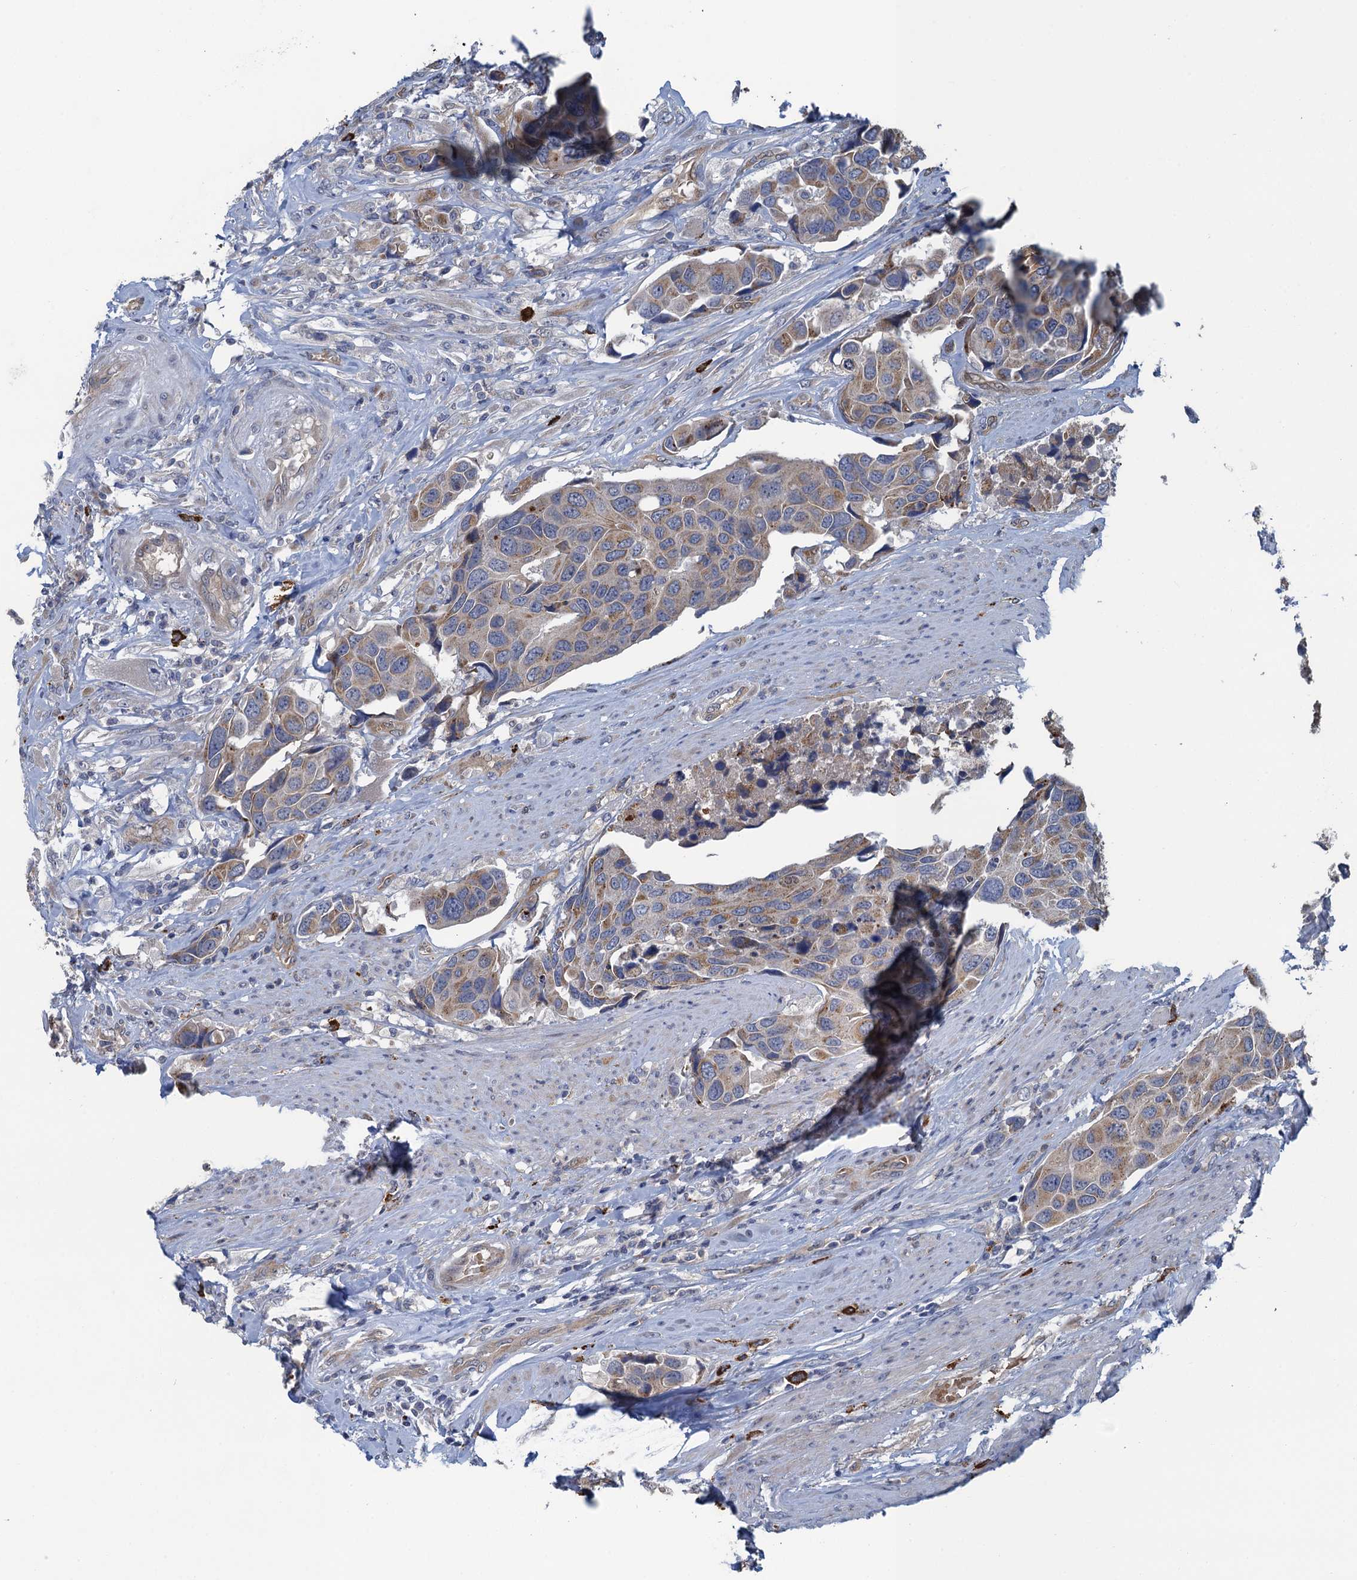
{"staining": {"intensity": "weak", "quantity": ">75%", "location": "cytoplasmic/membranous"}, "tissue": "urothelial cancer", "cell_type": "Tumor cells", "image_type": "cancer", "snomed": [{"axis": "morphology", "description": "Urothelial carcinoma, High grade"}, {"axis": "topography", "description": "Urinary bladder"}], "caption": "Immunohistochemical staining of human urothelial carcinoma (high-grade) displays low levels of weak cytoplasmic/membranous positivity in approximately >75% of tumor cells.", "gene": "KBTBD8", "patient": {"sex": "male", "age": 74}}